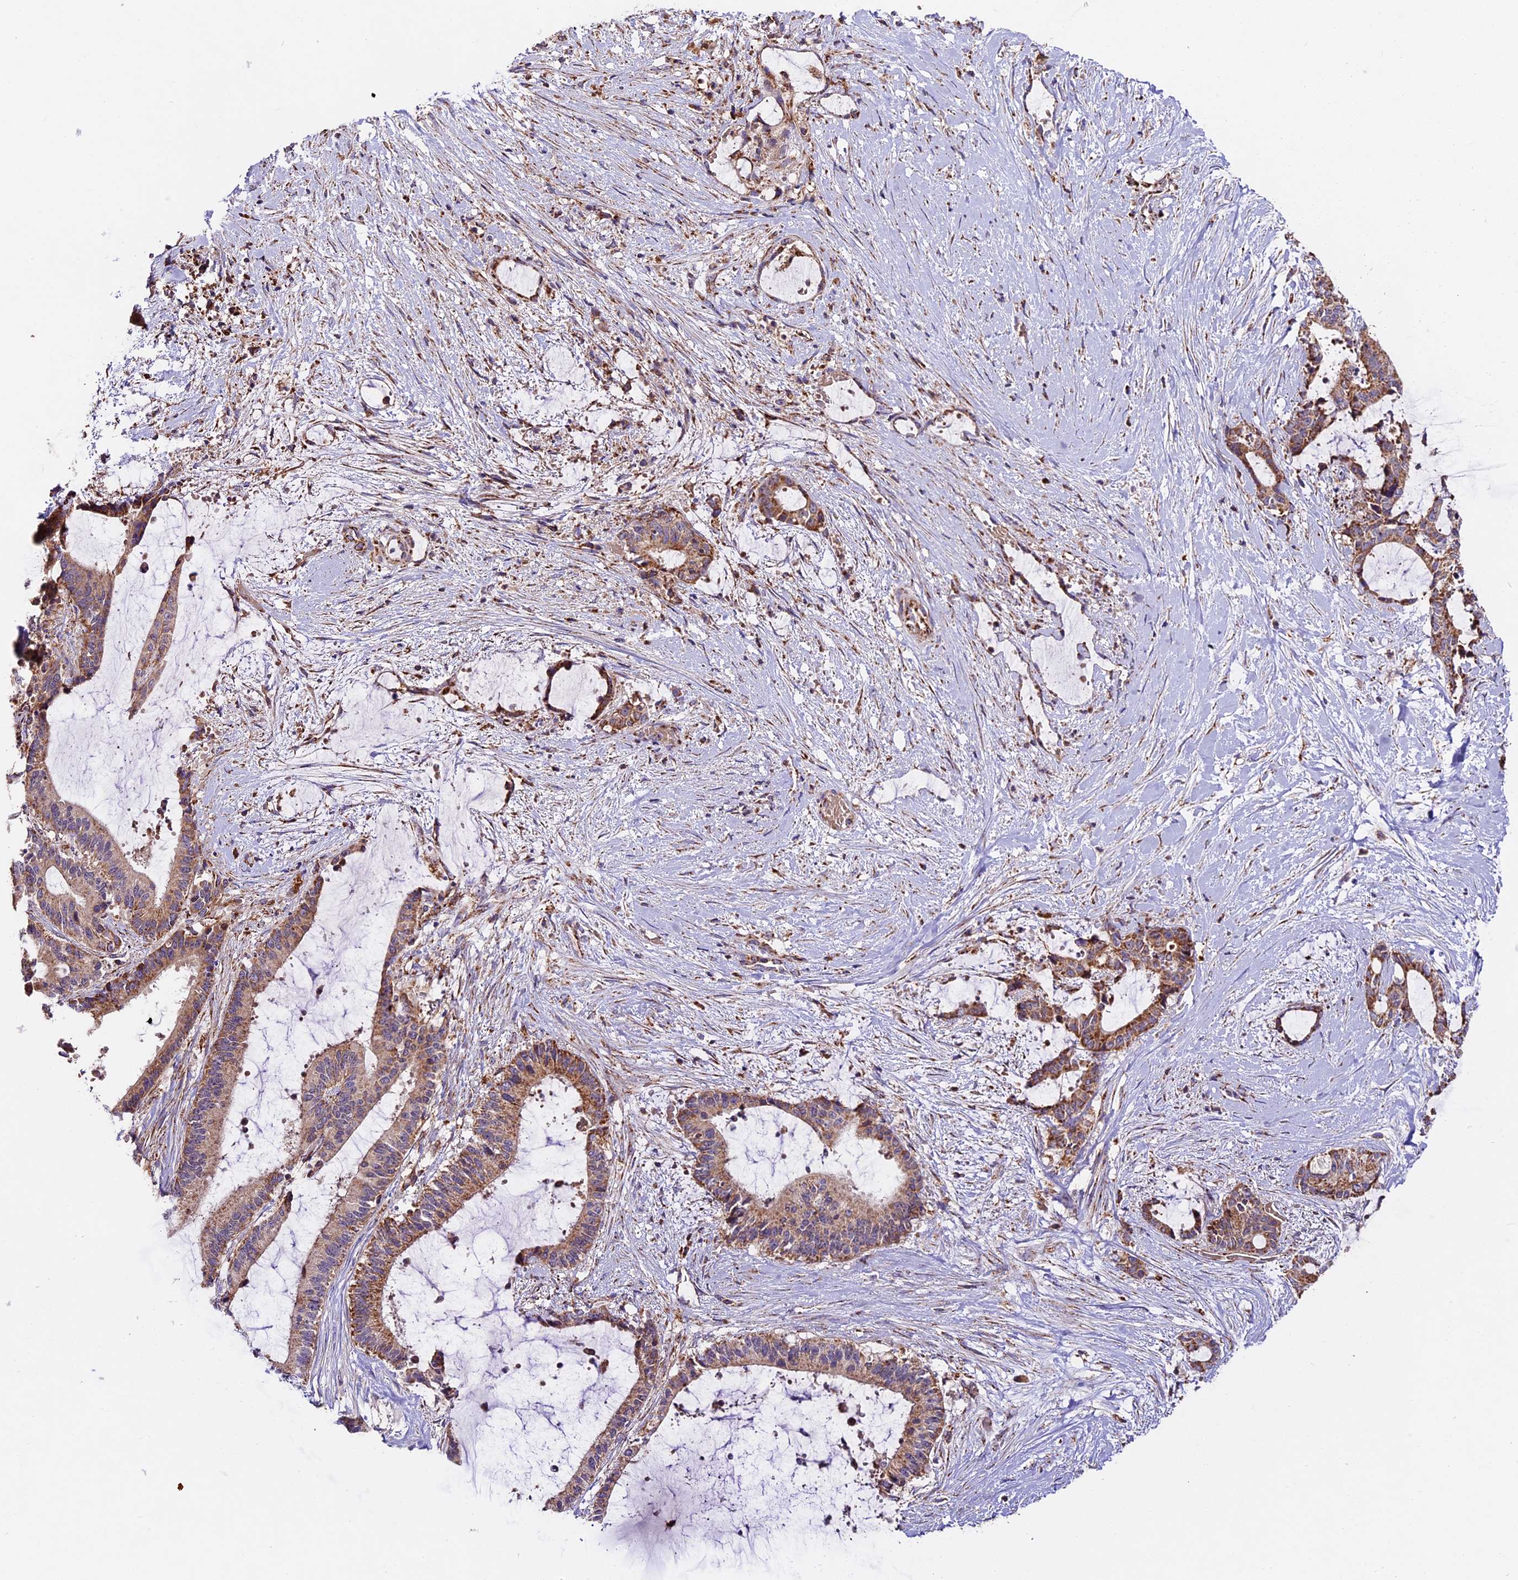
{"staining": {"intensity": "moderate", "quantity": ">75%", "location": "cytoplasmic/membranous"}, "tissue": "liver cancer", "cell_type": "Tumor cells", "image_type": "cancer", "snomed": [{"axis": "morphology", "description": "Normal tissue, NOS"}, {"axis": "morphology", "description": "Cholangiocarcinoma"}, {"axis": "topography", "description": "Liver"}, {"axis": "topography", "description": "Peripheral nerve tissue"}], "caption": "A micrograph showing moderate cytoplasmic/membranous staining in about >75% of tumor cells in cholangiocarcinoma (liver), as visualized by brown immunohistochemical staining.", "gene": "NDUFA8", "patient": {"sex": "female", "age": 73}}